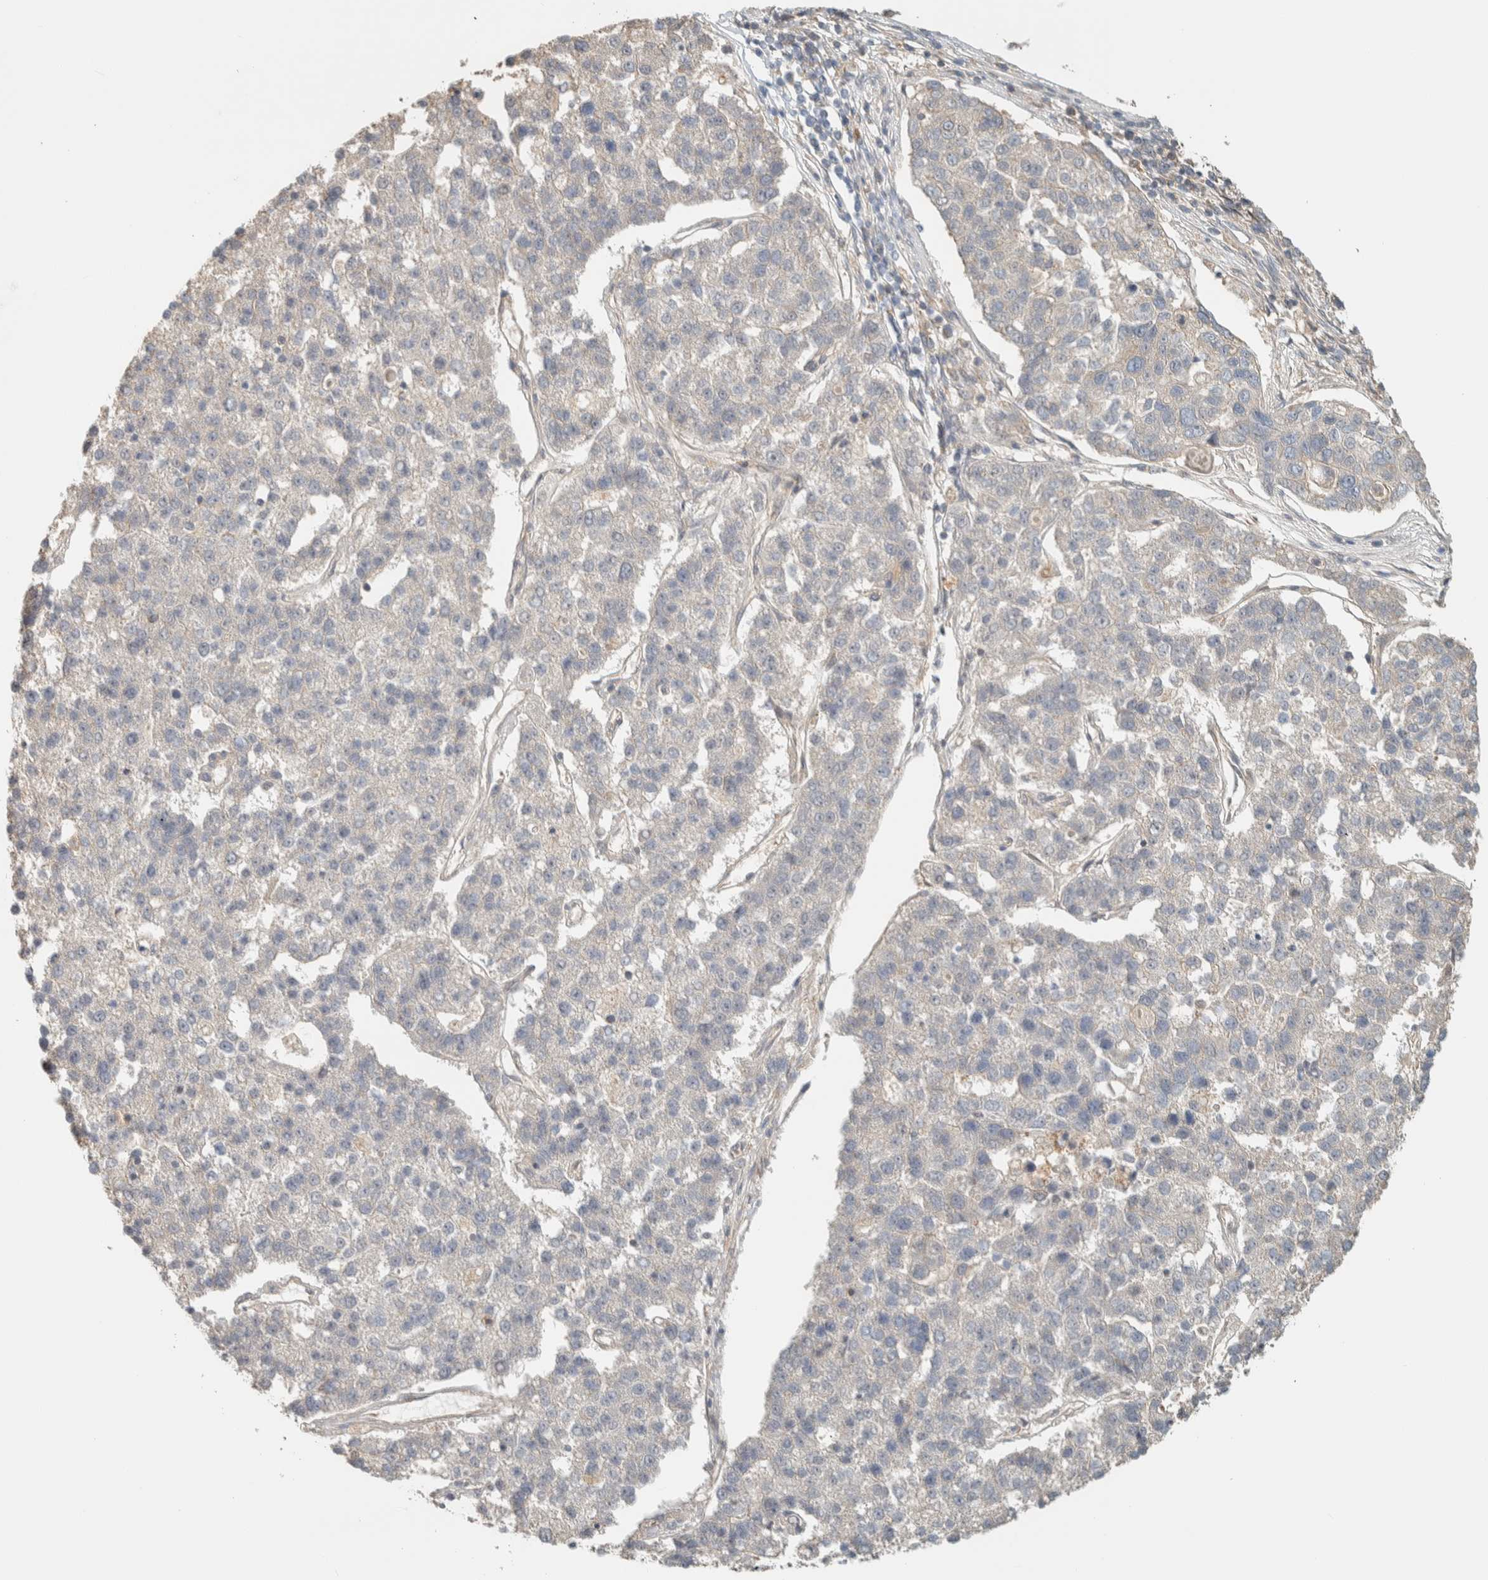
{"staining": {"intensity": "negative", "quantity": "none", "location": "none"}, "tissue": "pancreatic cancer", "cell_type": "Tumor cells", "image_type": "cancer", "snomed": [{"axis": "morphology", "description": "Adenocarcinoma, NOS"}, {"axis": "topography", "description": "Pancreas"}], "caption": "Image shows no protein positivity in tumor cells of pancreatic cancer tissue.", "gene": "RAB11FIP1", "patient": {"sex": "female", "age": 61}}